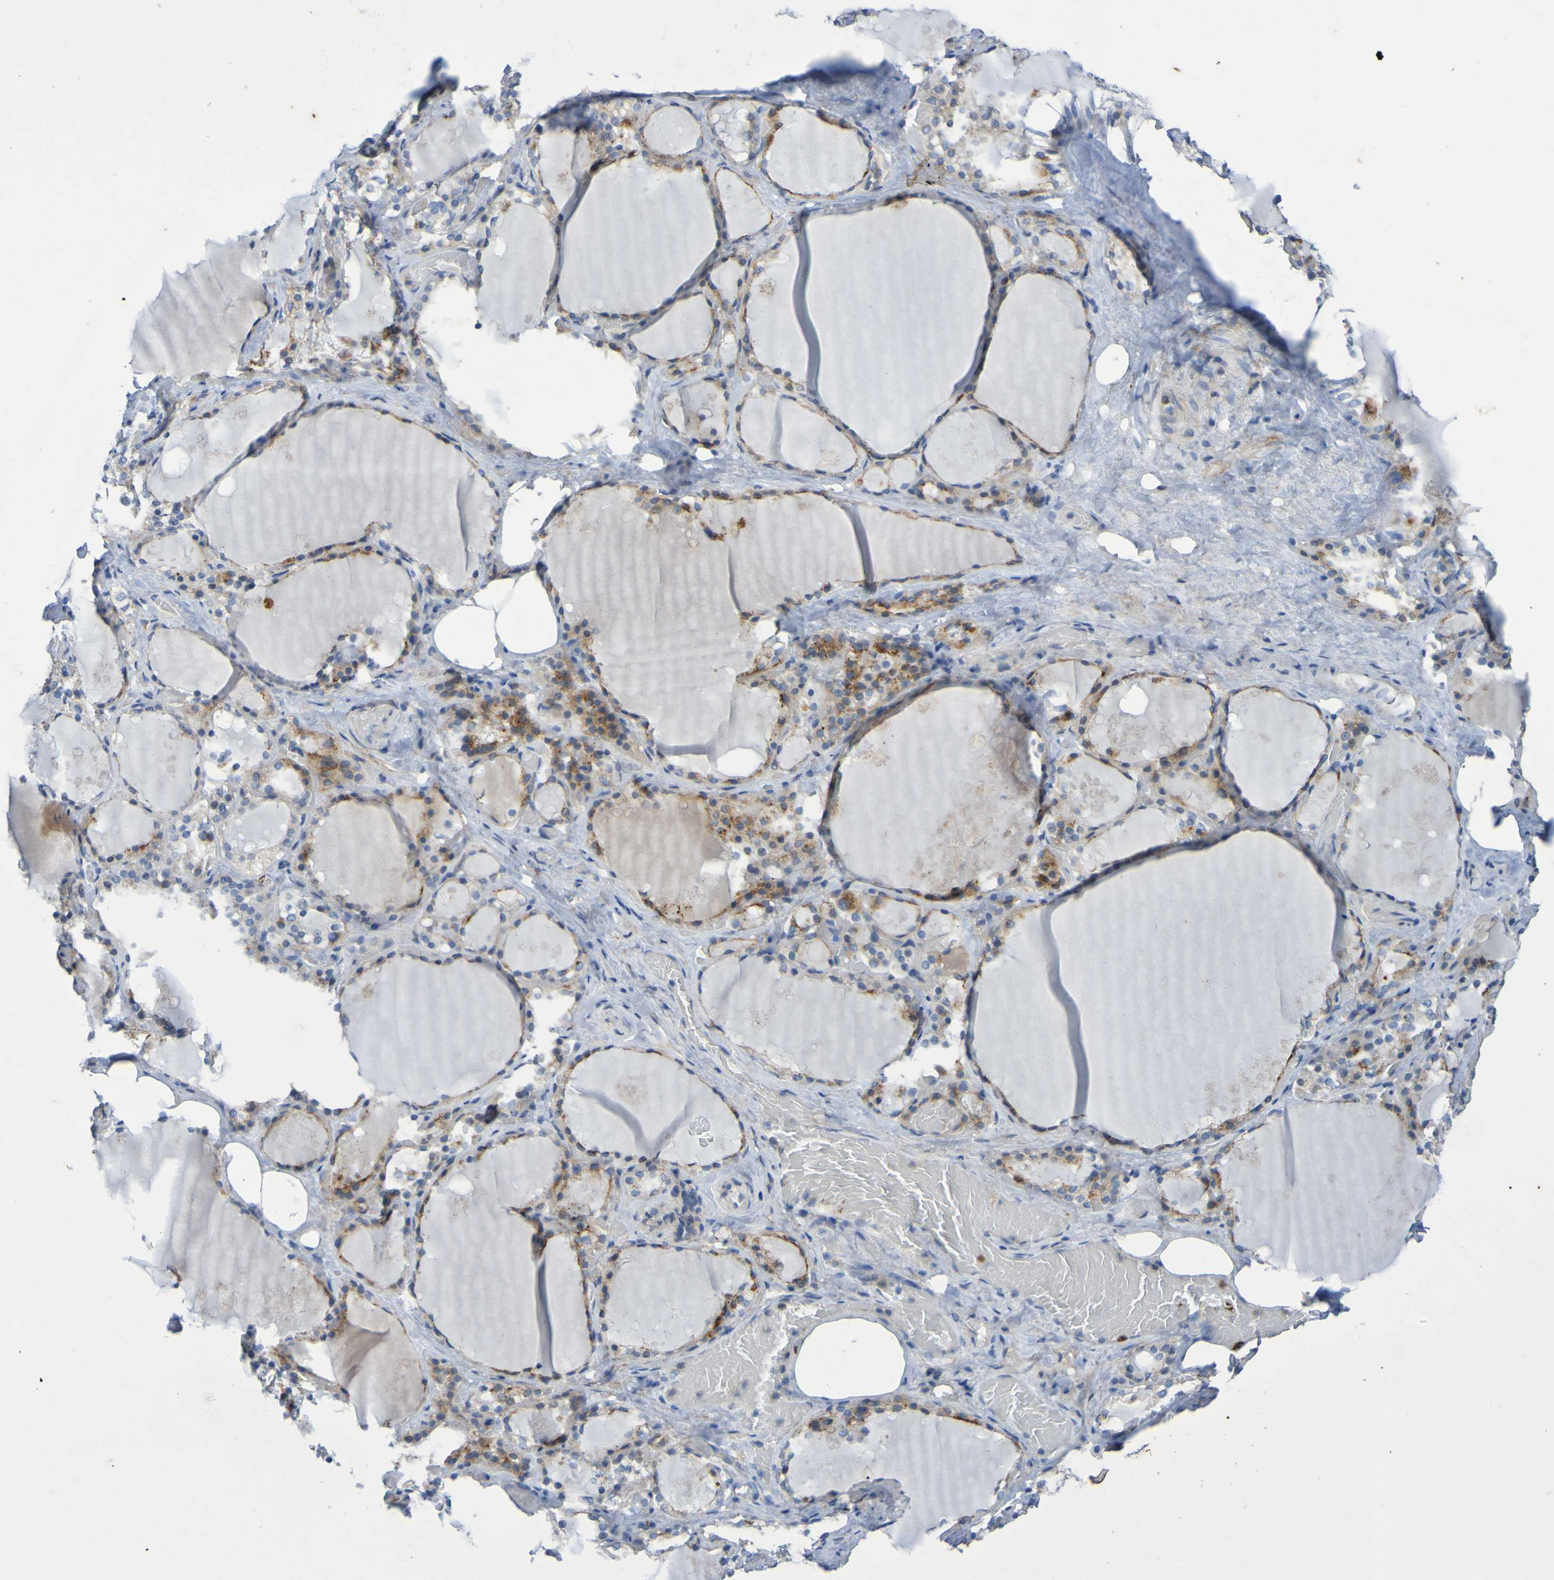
{"staining": {"intensity": "moderate", "quantity": ">75%", "location": "cytoplasmic/membranous"}, "tissue": "thyroid gland", "cell_type": "Glandular cells", "image_type": "normal", "snomed": [{"axis": "morphology", "description": "Normal tissue, NOS"}, {"axis": "topography", "description": "Thyroid gland"}], "caption": "Thyroid gland stained for a protein displays moderate cytoplasmic/membranous positivity in glandular cells. The protein is shown in brown color, while the nuclei are stained blue.", "gene": "C11orf24", "patient": {"sex": "male", "age": 61}}